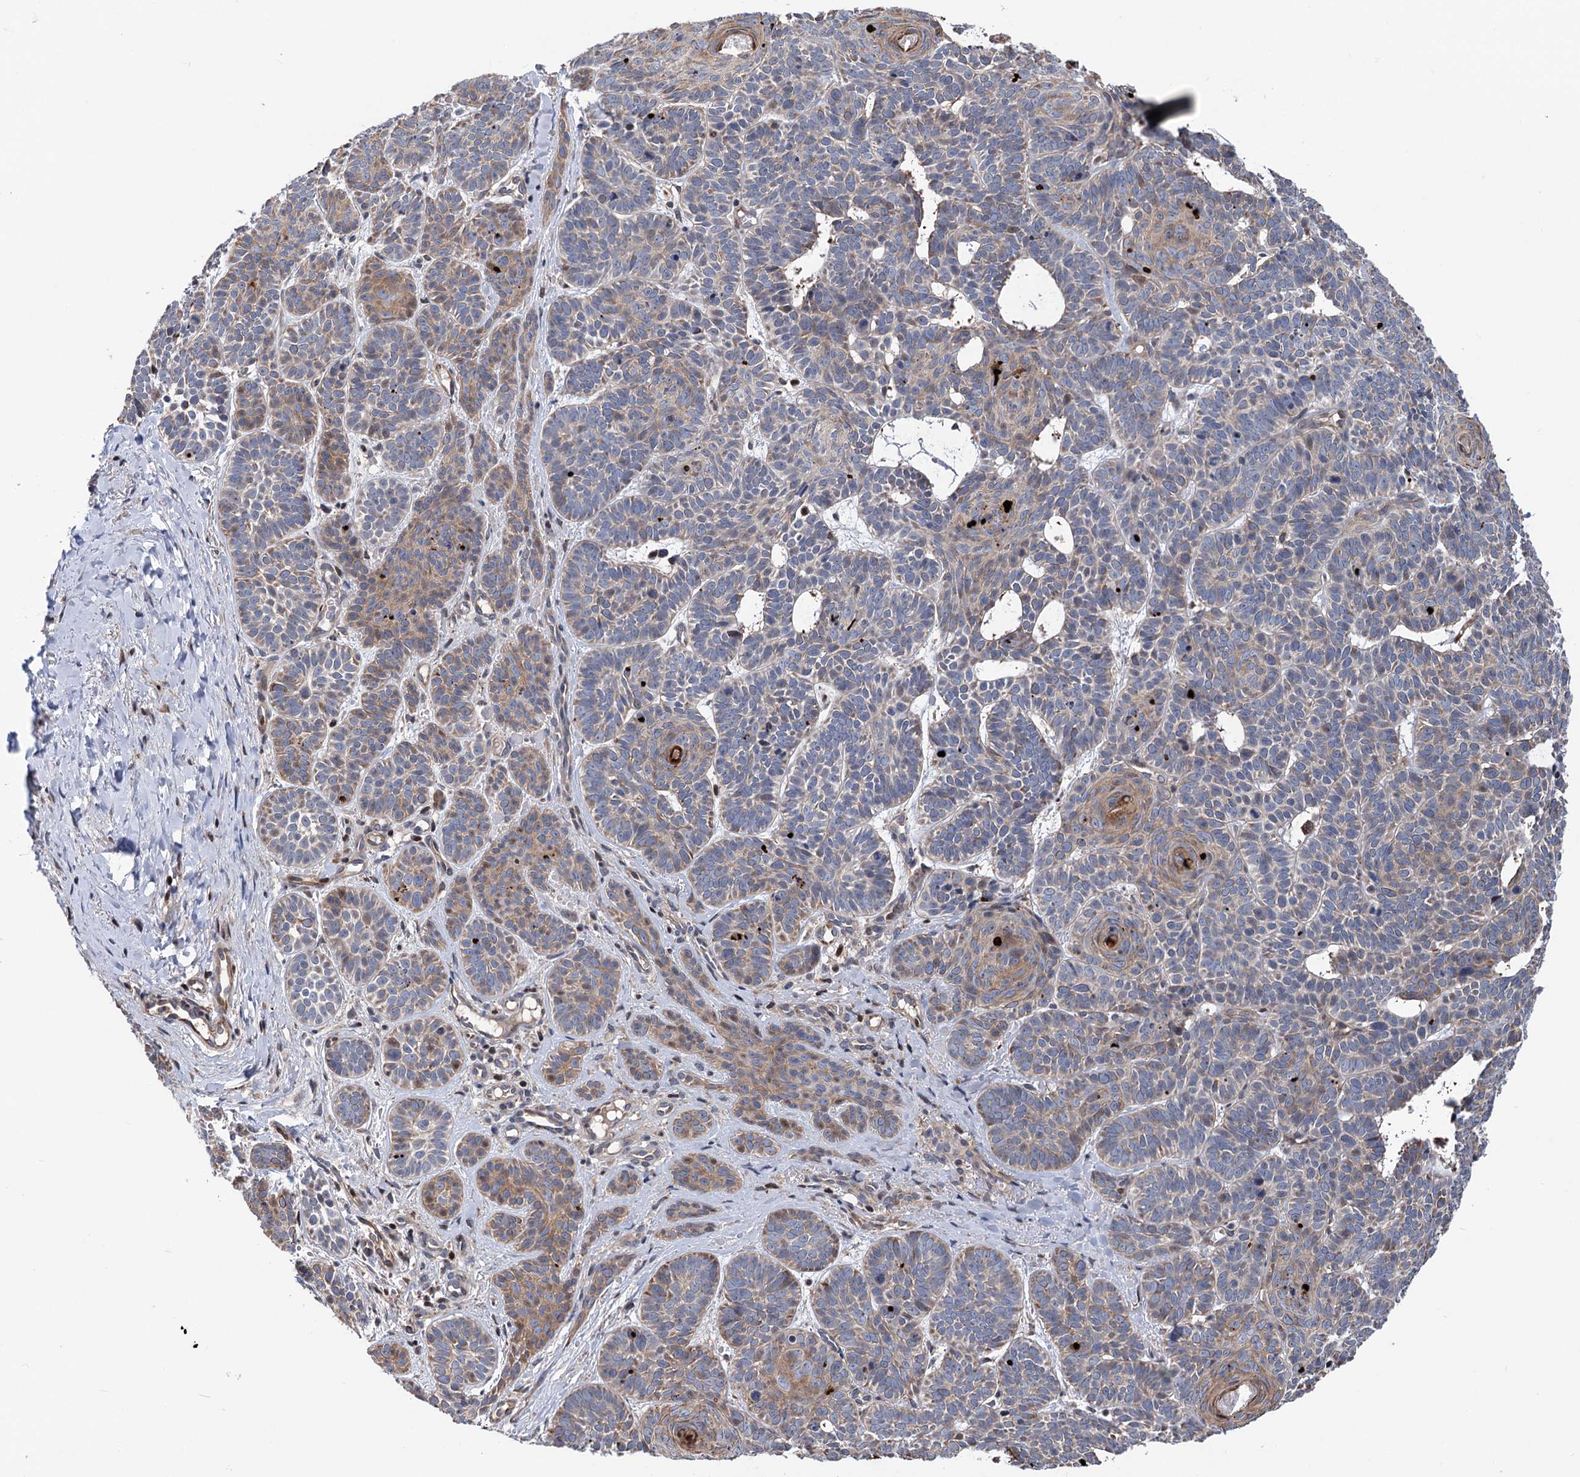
{"staining": {"intensity": "moderate", "quantity": "<25%", "location": "cytoplasmic/membranous"}, "tissue": "skin cancer", "cell_type": "Tumor cells", "image_type": "cancer", "snomed": [{"axis": "morphology", "description": "Basal cell carcinoma"}, {"axis": "topography", "description": "Skin"}], "caption": "Skin basal cell carcinoma stained for a protein demonstrates moderate cytoplasmic/membranous positivity in tumor cells.", "gene": "UBR1", "patient": {"sex": "male", "age": 85}}